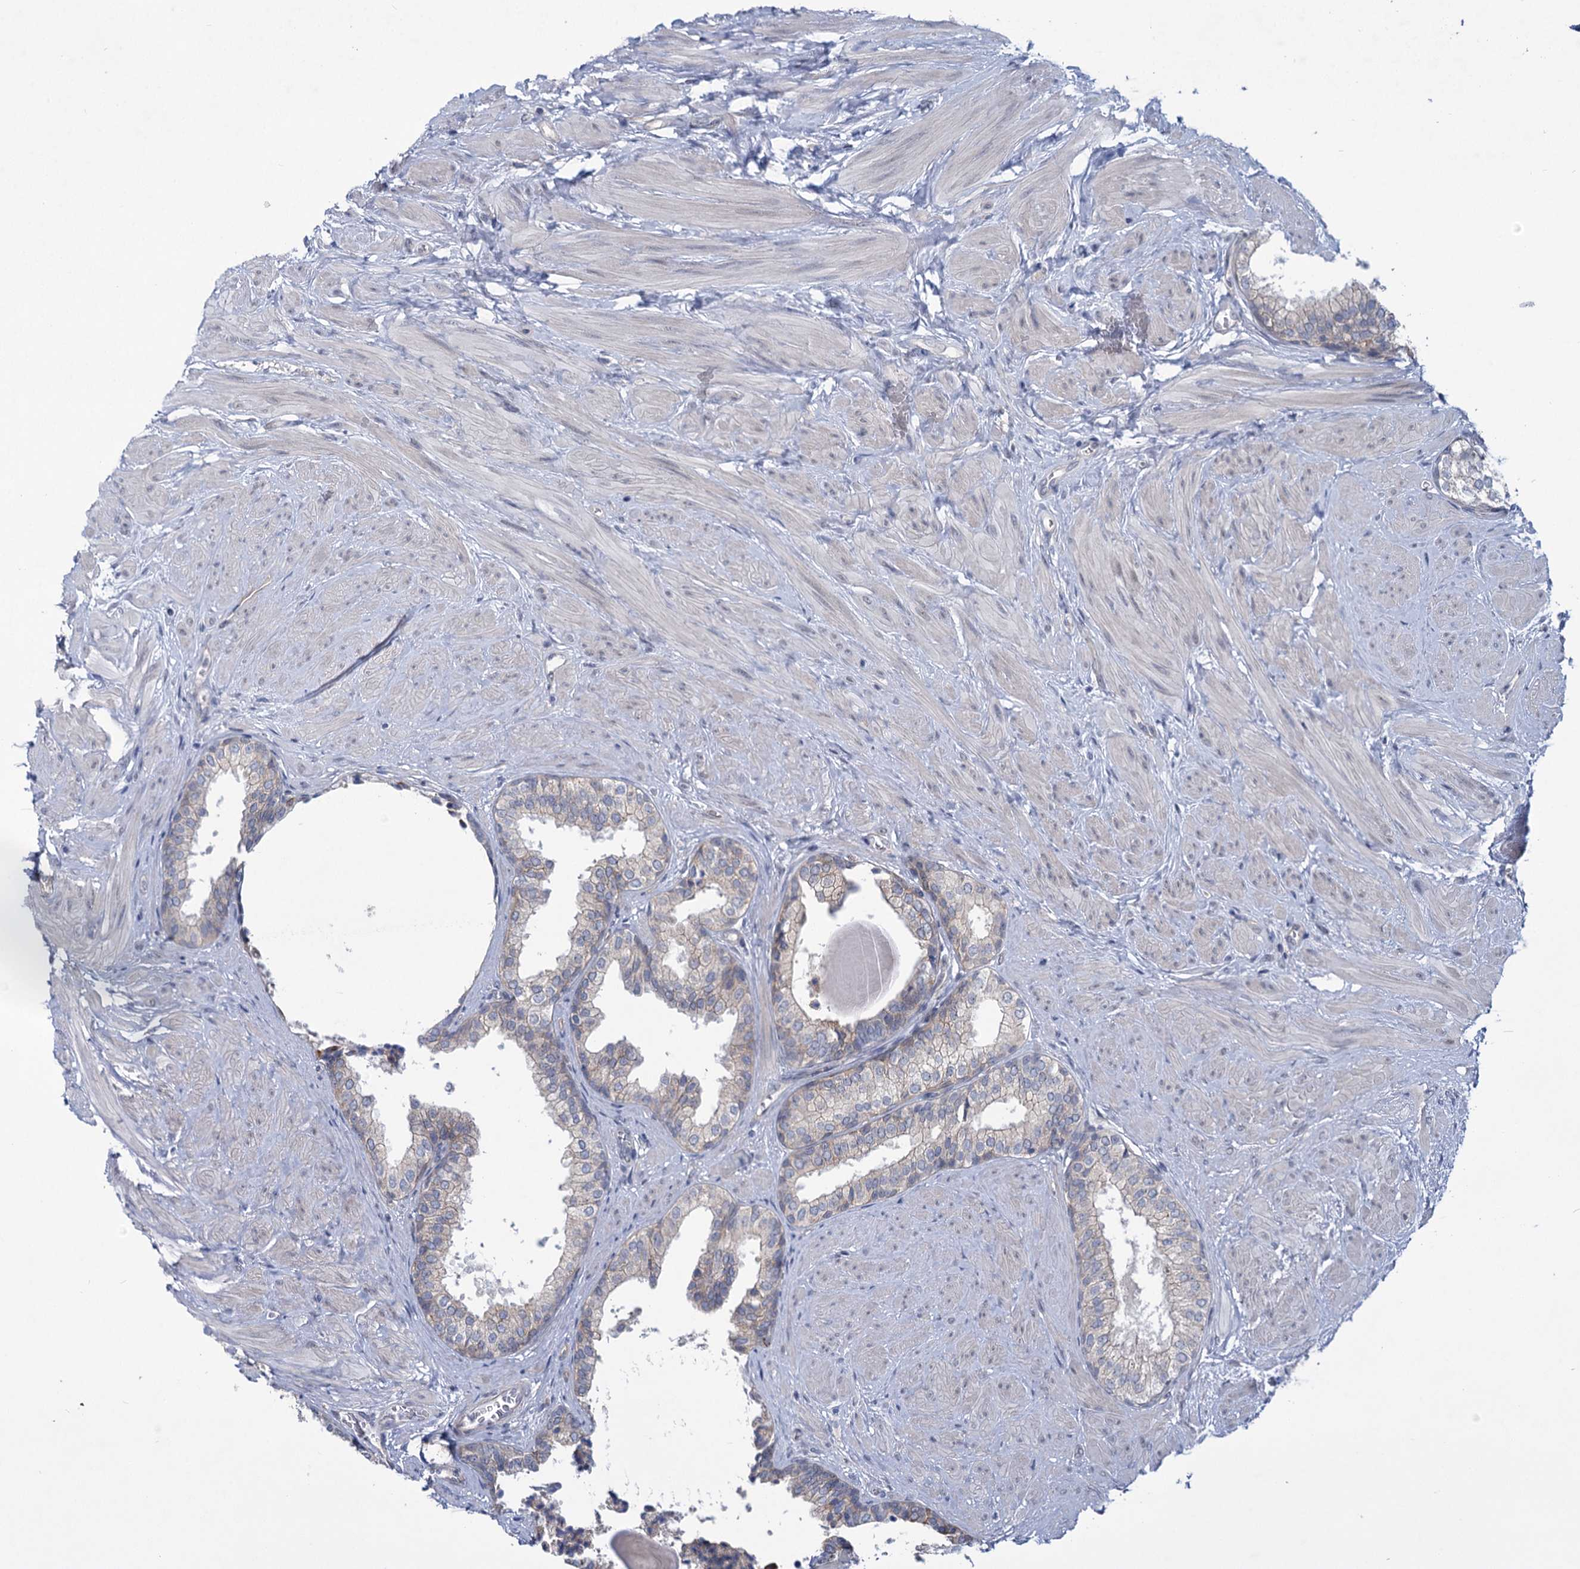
{"staining": {"intensity": "moderate", "quantity": "<25%", "location": "cytoplasmic/membranous"}, "tissue": "prostate", "cell_type": "Glandular cells", "image_type": "normal", "snomed": [{"axis": "morphology", "description": "Normal tissue, NOS"}, {"axis": "topography", "description": "Prostate"}], "caption": "Immunohistochemical staining of benign prostate reveals moderate cytoplasmic/membranous protein expression in about <25% of glandular cells. Using DAB (3,3'-diaminobenzidine) (brown) and hematoxylin (blue) stains, captured at high magnification using brightfield microscopy.", "gene": "MBLAC2", "patient": {"sex": "male", "age": 48}}